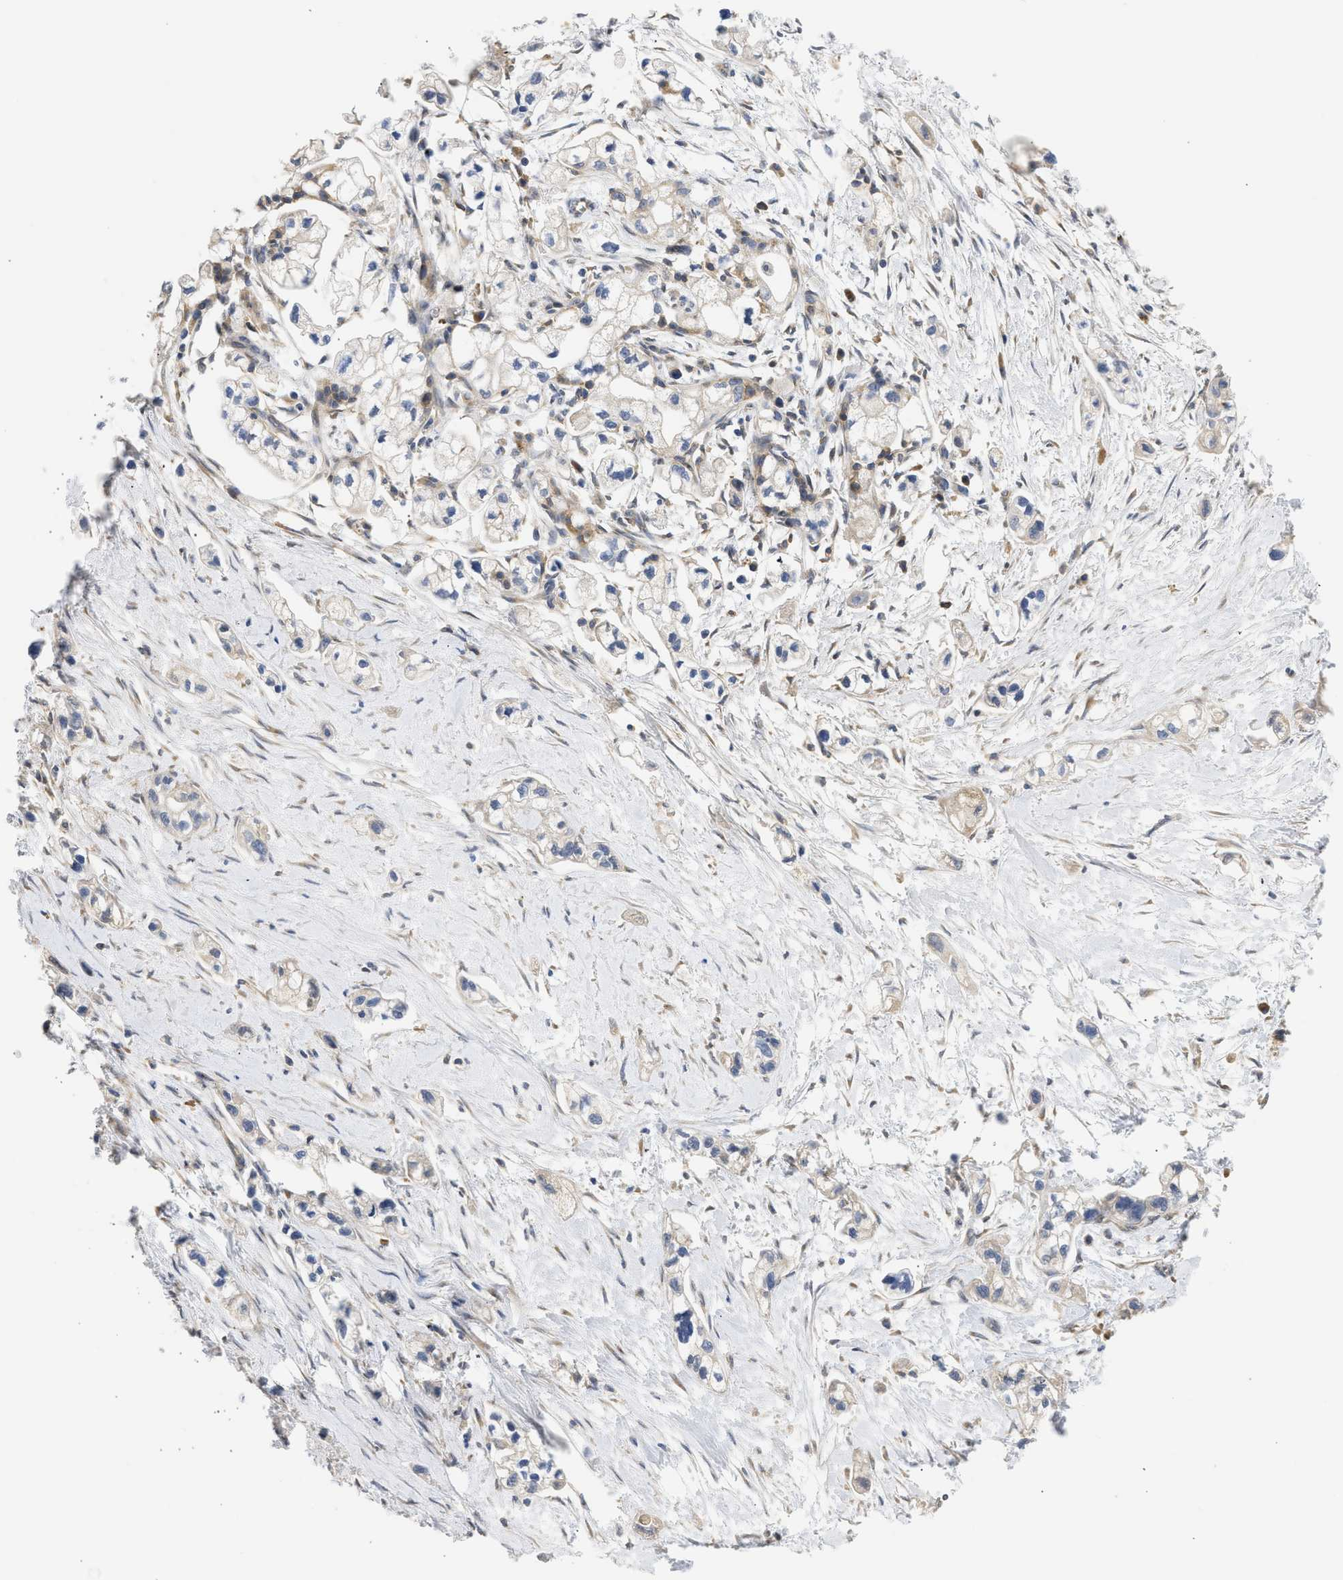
{"staining": {"intensity": "weak", "quantity": "<25%", "location": "cytoplasmic/membranous"}, "tissue": "pancreatic cancer", "cell_type": "Tumor cells", "image_type": "cancer", "snomed": [{"axis": "morphology", "description": "Adenocarcinoma, NOS"}, {"axis": "topography", "description": "Pancreas"}], "caption": "This micrograph is of adenocarcinoma (pancreatic) stained with IHC to label a protein in brown with the nuclei are counter-stained blue. There is no positivity in tumor cells.", "gene": "TMED1", "patient": {"sex": "male", "age": 74}}